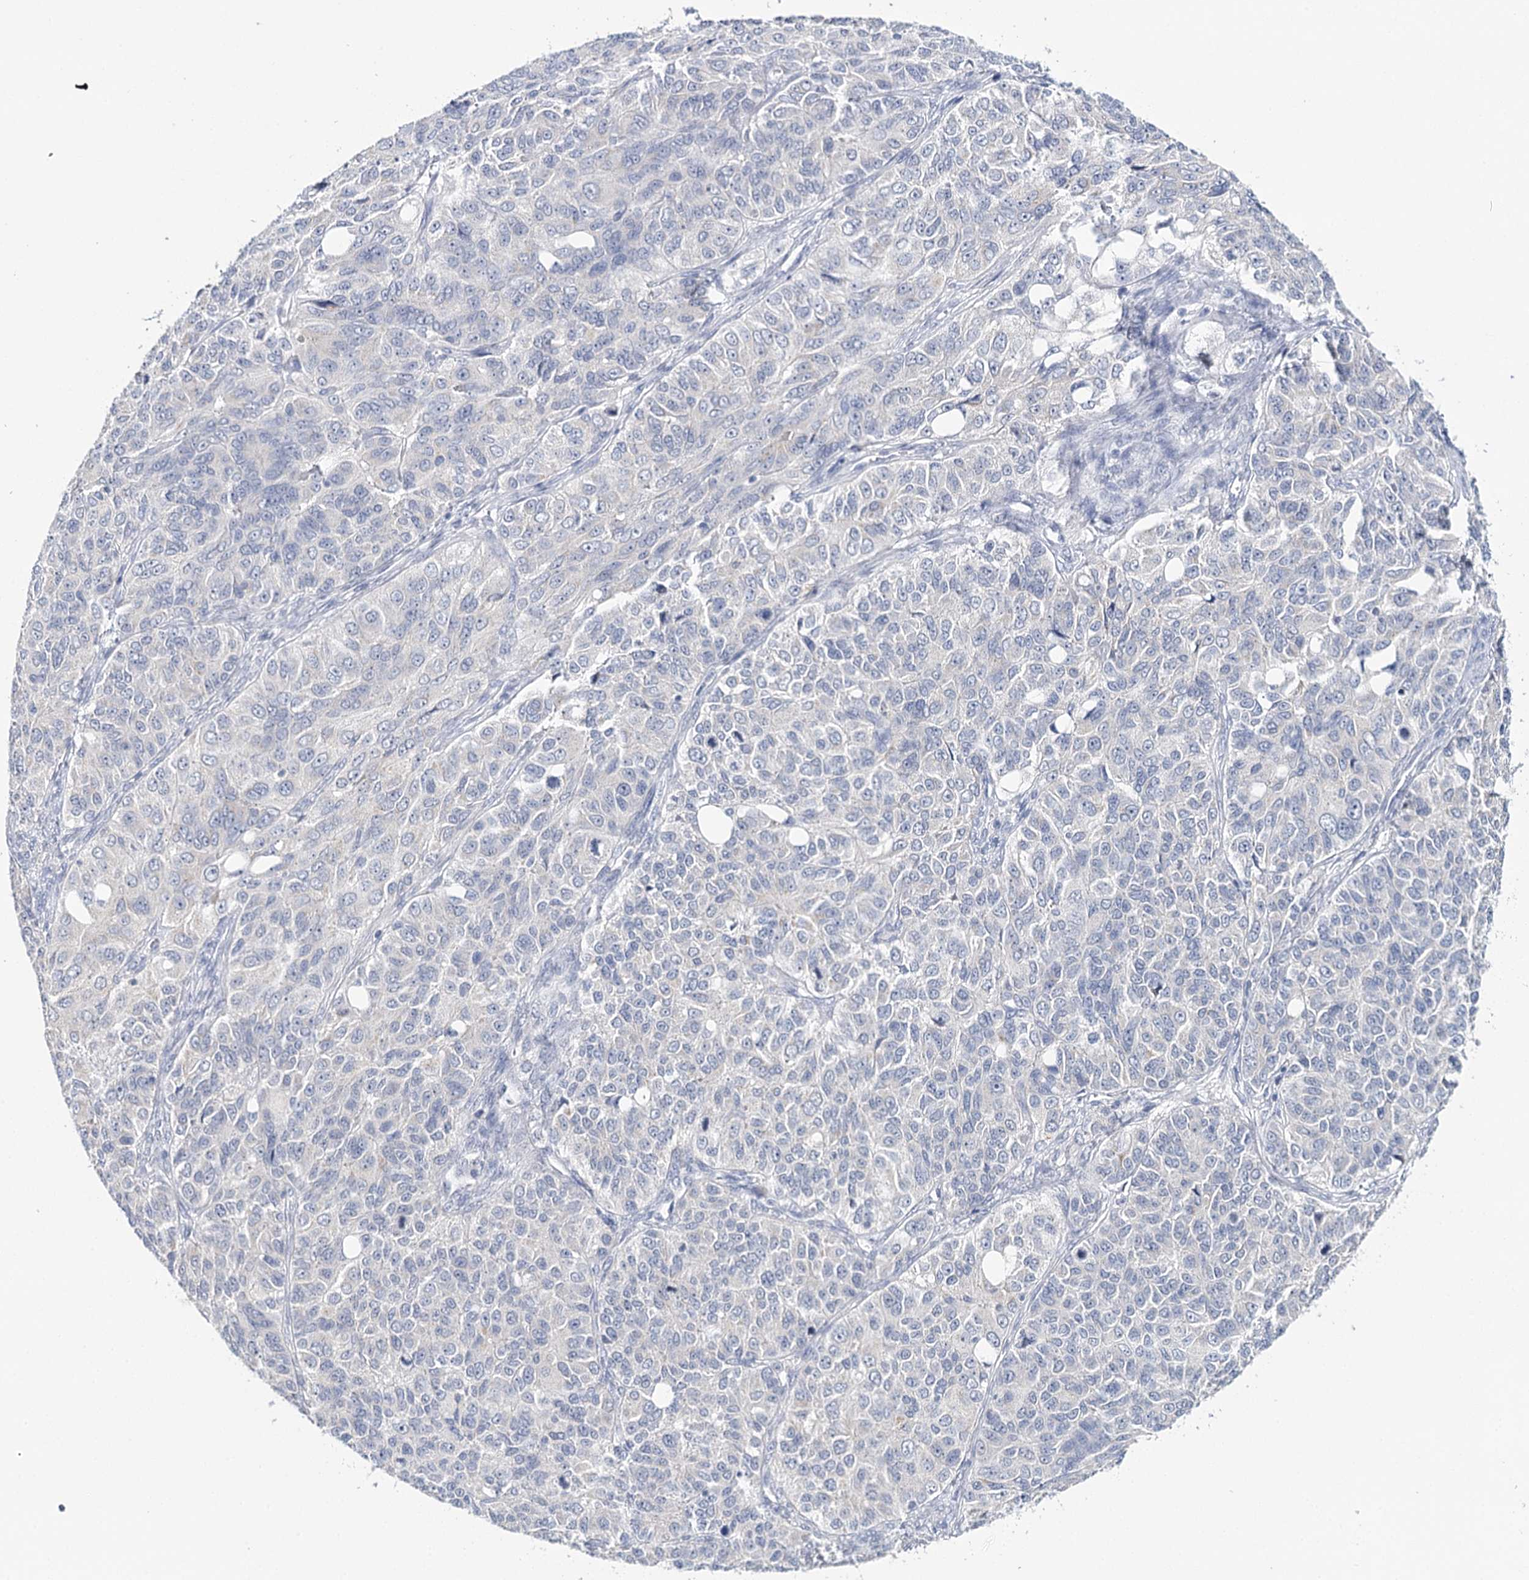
{"staining": {"intensity": "negative", "quantity": "none", "location": "none"}, "tissue": "ovarian cancer", "cell_type": "Tumor cells", "image_type": "cancer", "snomed": [{"axis": "morphology", "description": "Carcinoma, endometroid"}, {"axis": "topography", "description": "Ovary"}], "caption": "This is a image of immunohistochemistry (IHC) staining of endometroid carcinoma (ovarian), which shows no positivity in tumor cells.", "gene": "TP53", "patient": {"sex": "female", "age": 51}}